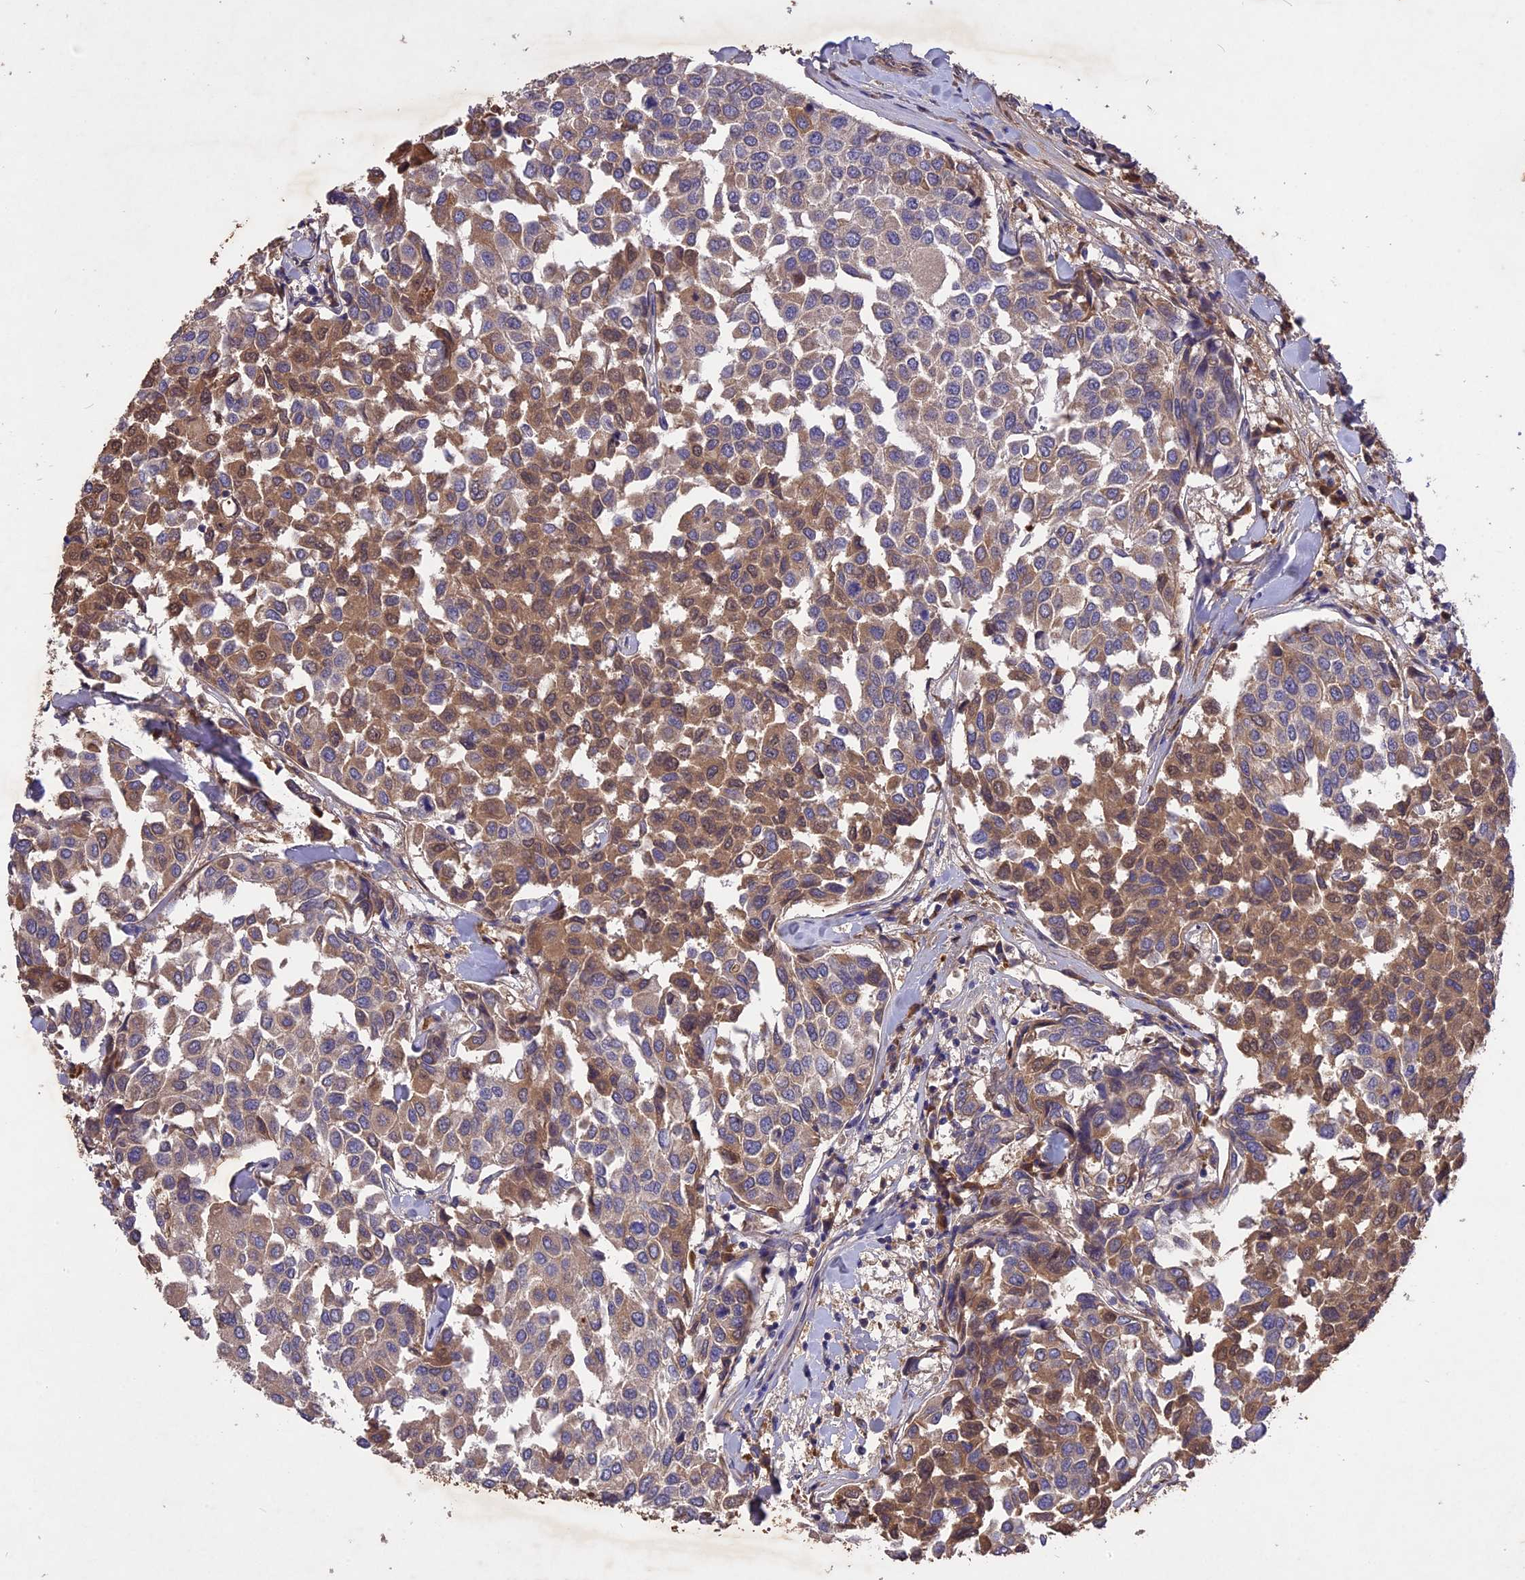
{"staining": {"intensity": "moderate", "quantity": ">75%", "location": "cytoplasmic/membranous"}, "tissue": "breast cancer", "cell_type": "Tumor cells", "image_type": "cancer", "snomed": [{"axis": "morphology", "description": "Duct carcinoma"}, {"axis": "topography", "description": "Breast"}], "caption": "Immunohistochemical staining of human breast infiltrating ductal carcinoma displays medium levels of moderate cytoplasmic/membranous expression in approximately >75% of tumor cells.", "gene": "ADO", "patient": {"sex": "female", "age": 55}}